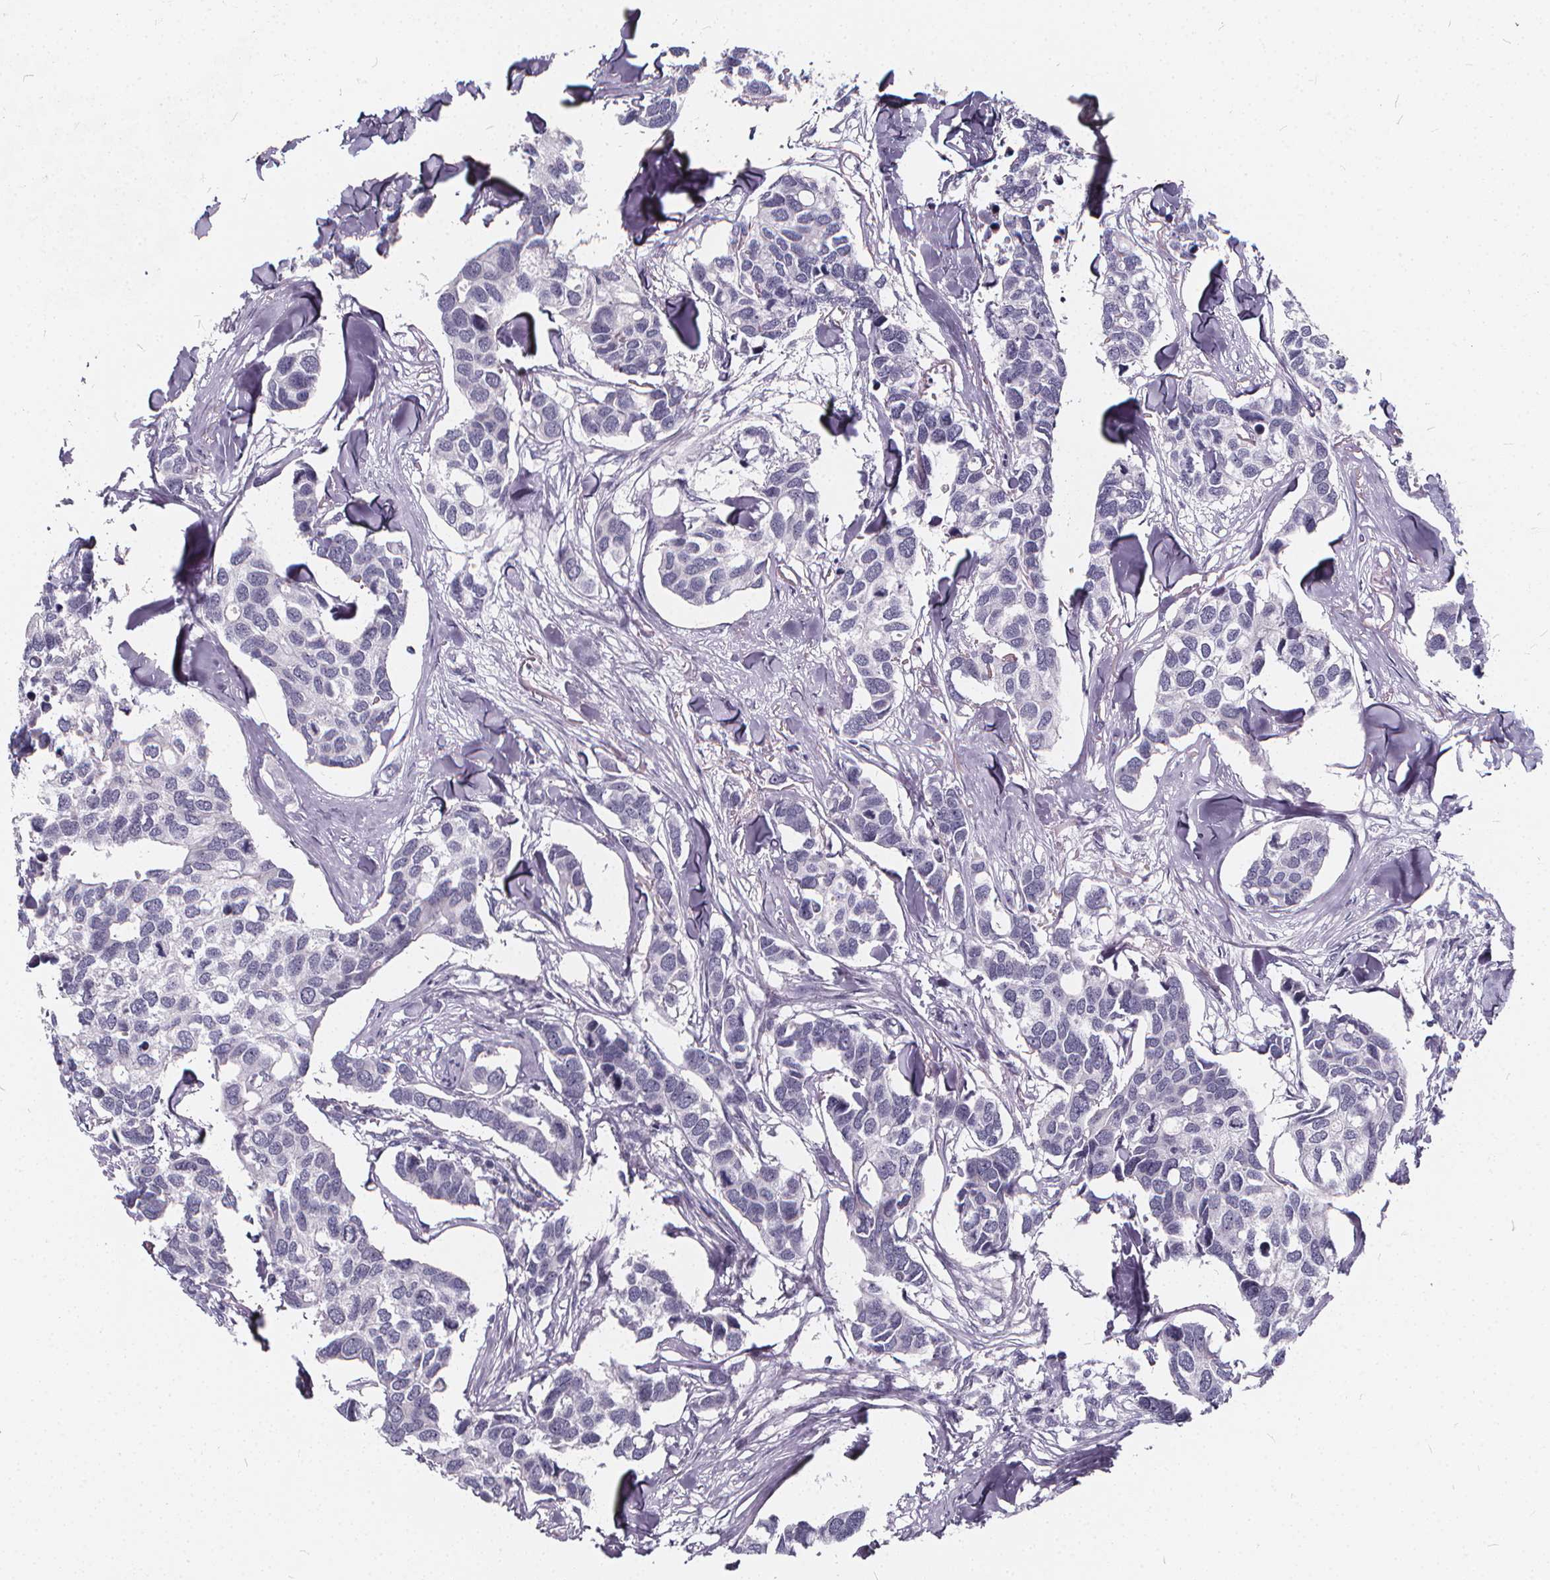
{"staining": {"intensity": "negative", "quantity": "none", "location": "none"}, "tissue": "breast cancer", "cell_type": "Tumor cells", "image_type": "cancer", "snomed": [{"axis": "morphology", "description": "Duct carcinoma"}, {"axis": "topography", "description": "Breast"}], "caption": "IHC of human invasive ductal carcinoma (breast) demonstrates no expression in tumor cells.", "gene": "SPEF2", "patient": {"sex": "female", "age": 83}}